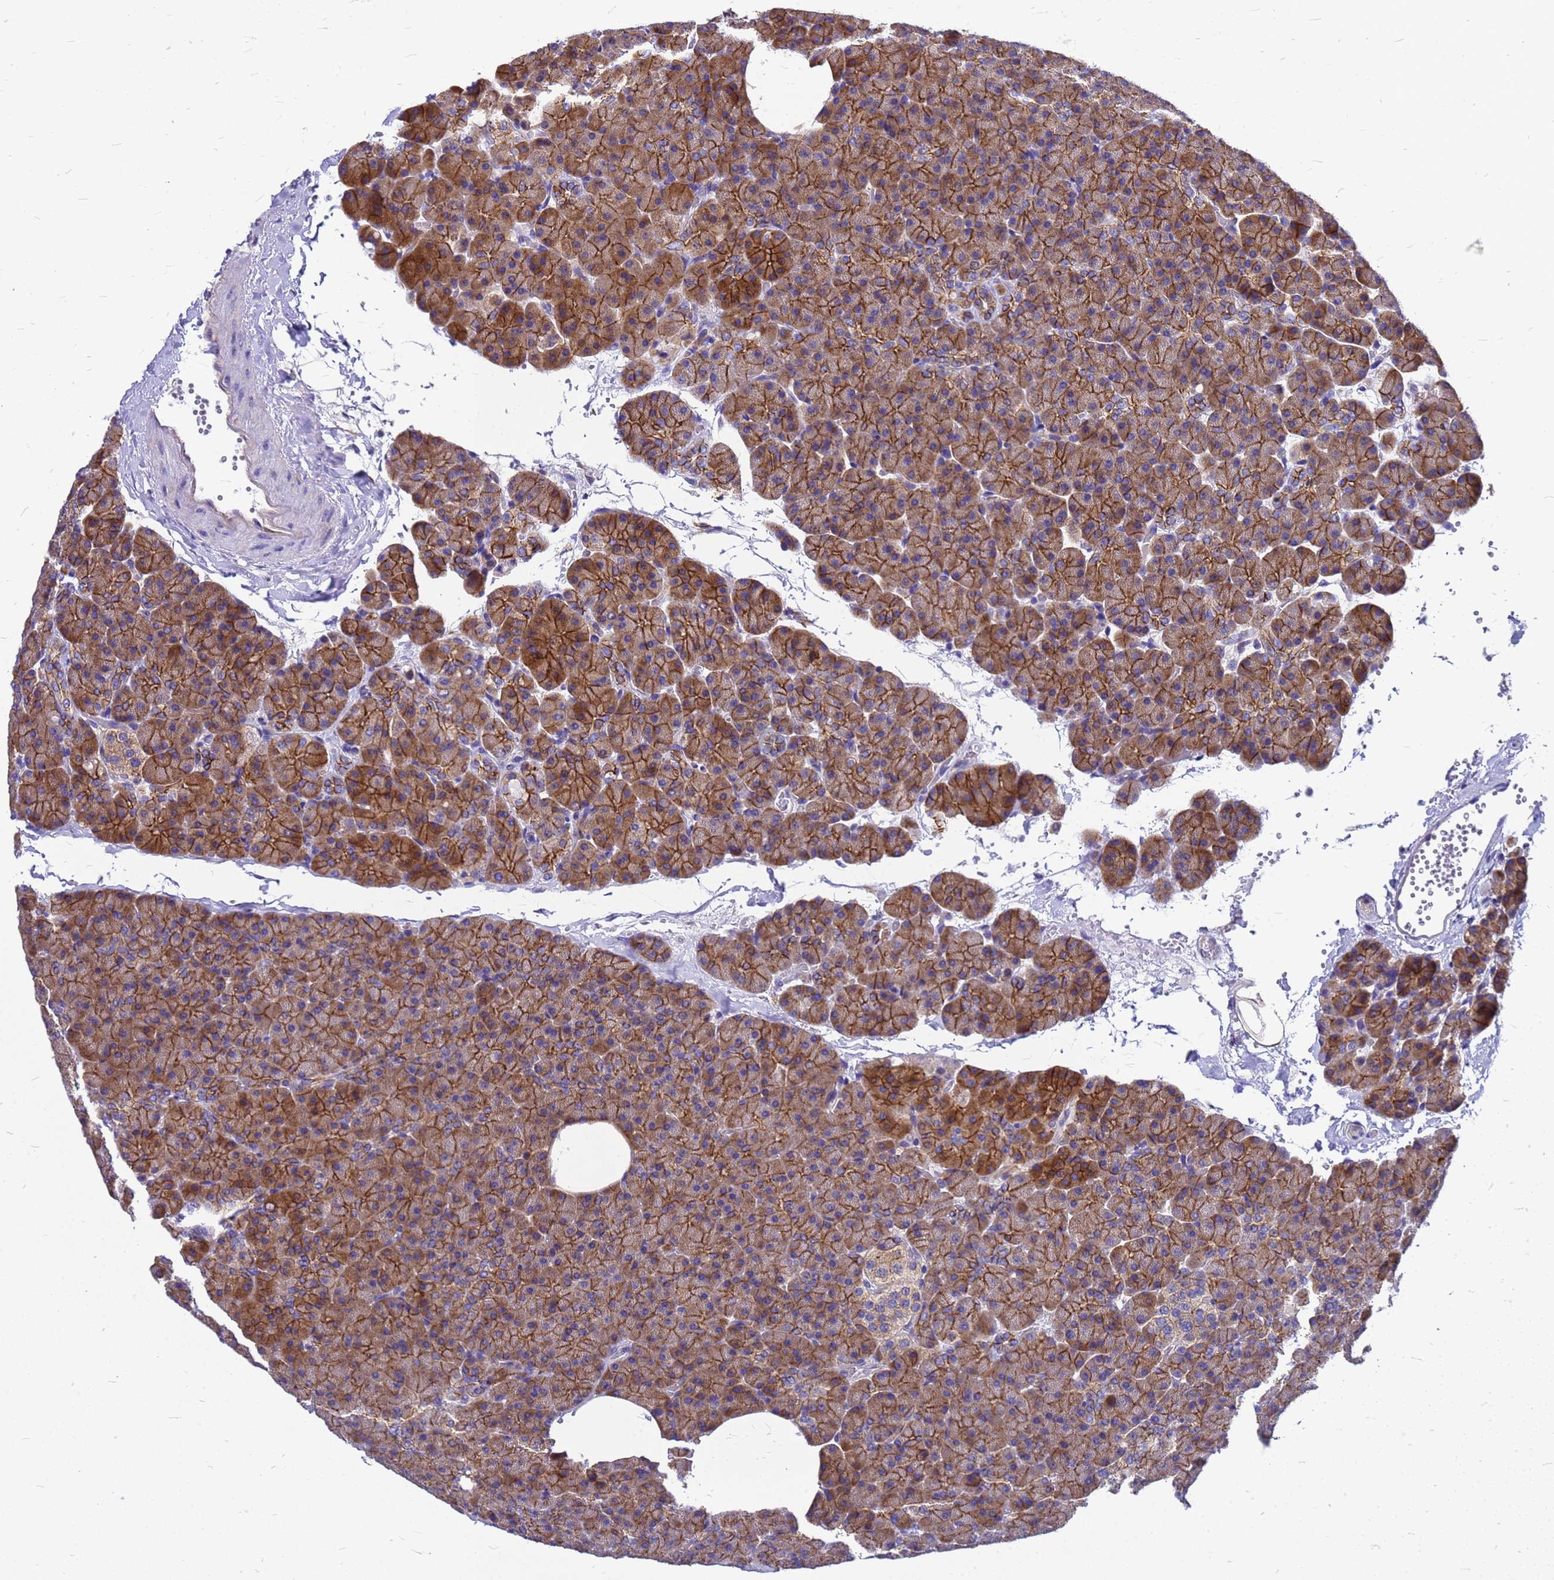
{"staining": {"intensity": "strong", "quantity": ">75%", "location": "cytoplasmic/membranous"}, "tissue": "pancreas", "cell_type": "Exocrine glandular cells", "image_type": "normal", "snomed": [{"axis": "morphology", "description": "Normal tissue, NOS"}, {"axis": "morphology", "description": "Carcinoid, malignant, NOS"}, {"axis": "topography", "description": "Pancreas"}], "caption": "High-power microscopy captured an immunohistochemistry (IHC) micrograph of unremarkable pancreas, revealing strong cytoplasmic/membranous positivity in approximately >75% of exocrine glandular cells.", "gene": "FBXW5", "patient": {"sex": "female", "age": 35}}